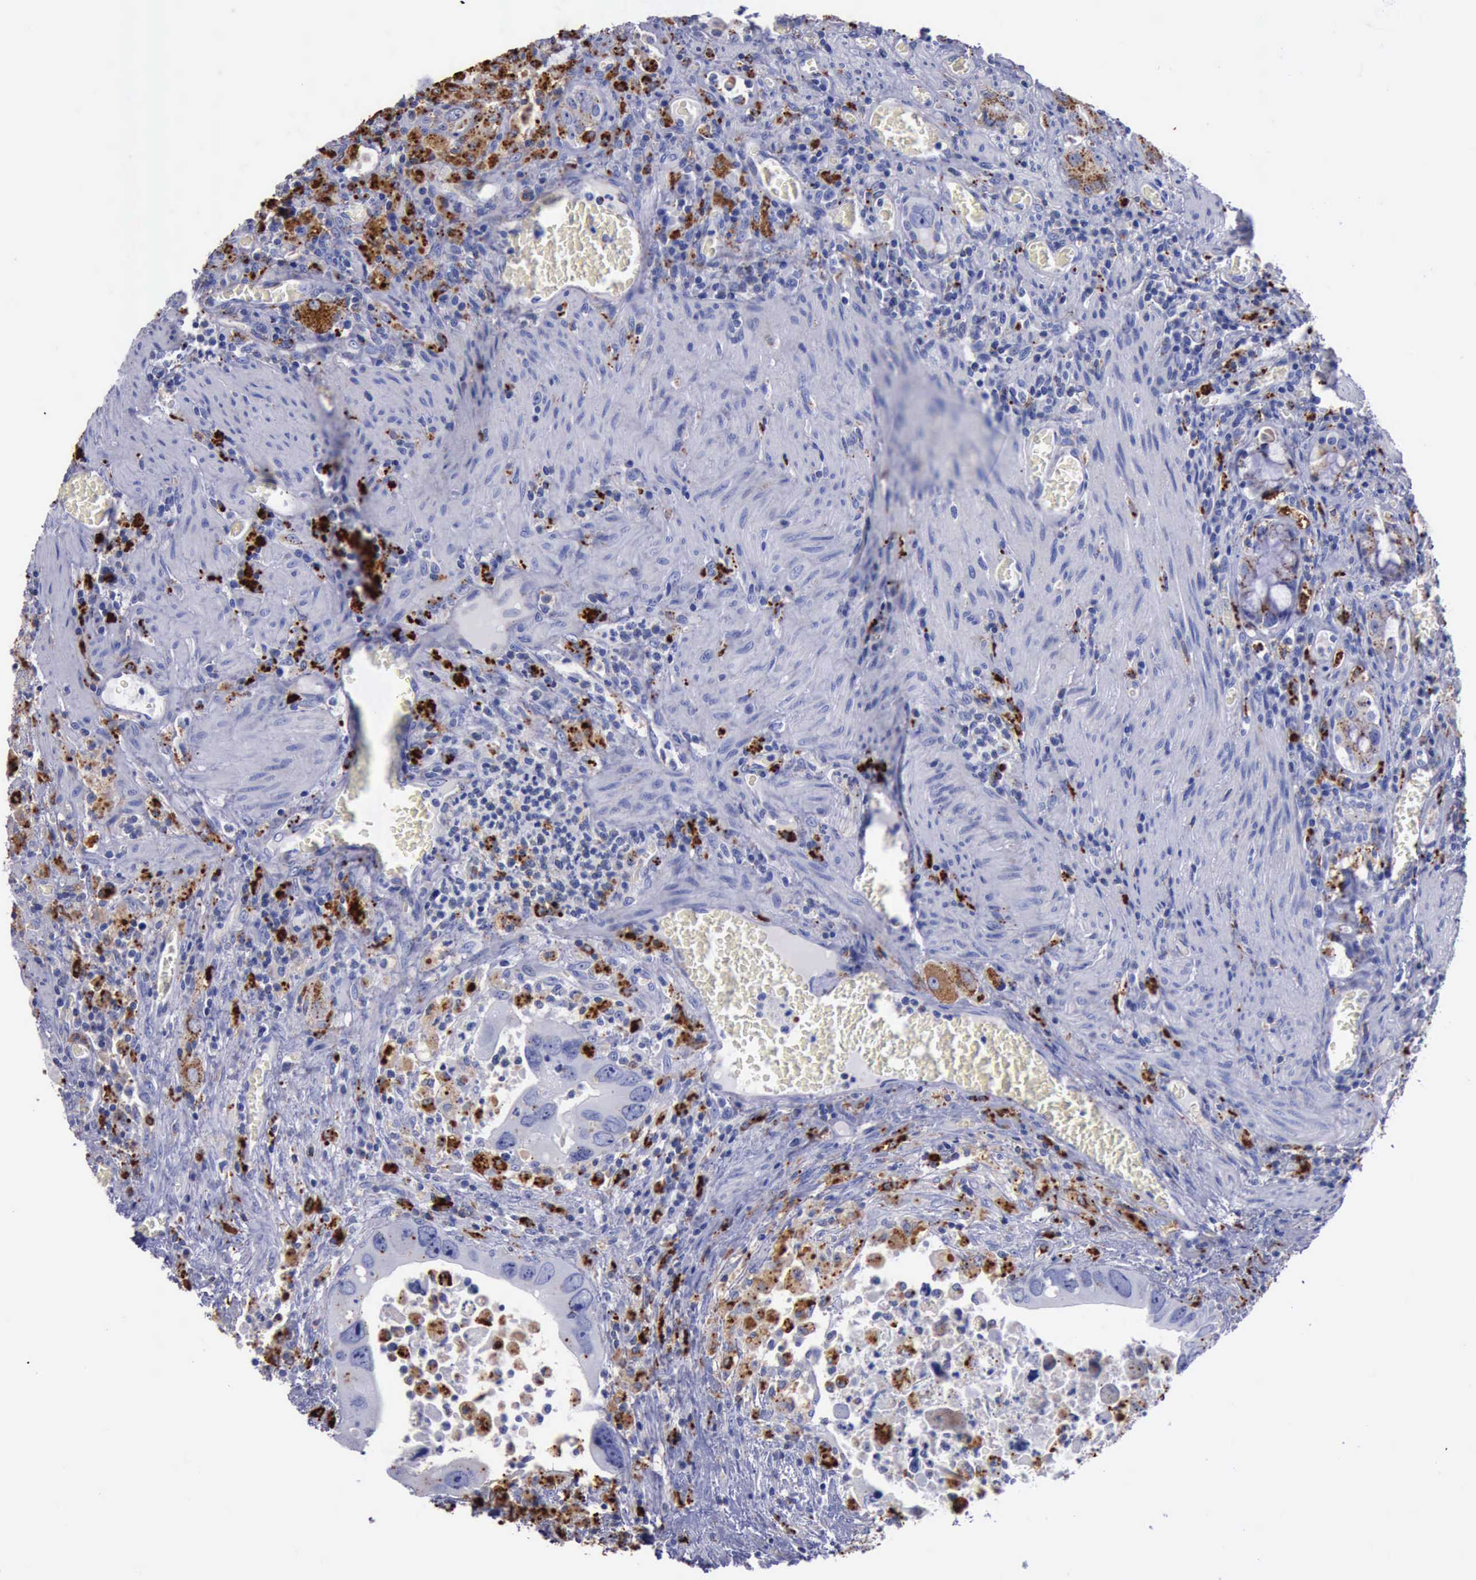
{"staining": {"intensity": "moderate", "quantity": "25%-75%", "location": "cytoplasmic/membranous"}, "tissue": "colorectal cancer", "cell_type": "Tumor cells", "image_type": "cancer", "snomed": [{"axis": "morphology", "description": "Adenocarcinoma, NOS"}, {"axis": "topography", "description": "Rectum"}], "caption": "Immunohistochemical staining of colorectal cancer shows moderate cytoplasmic/membranous protein positivity in about 25%-75% of tumor cells.", "gene": "CTSD", "patient": {"sex": "male", "age": 70}}